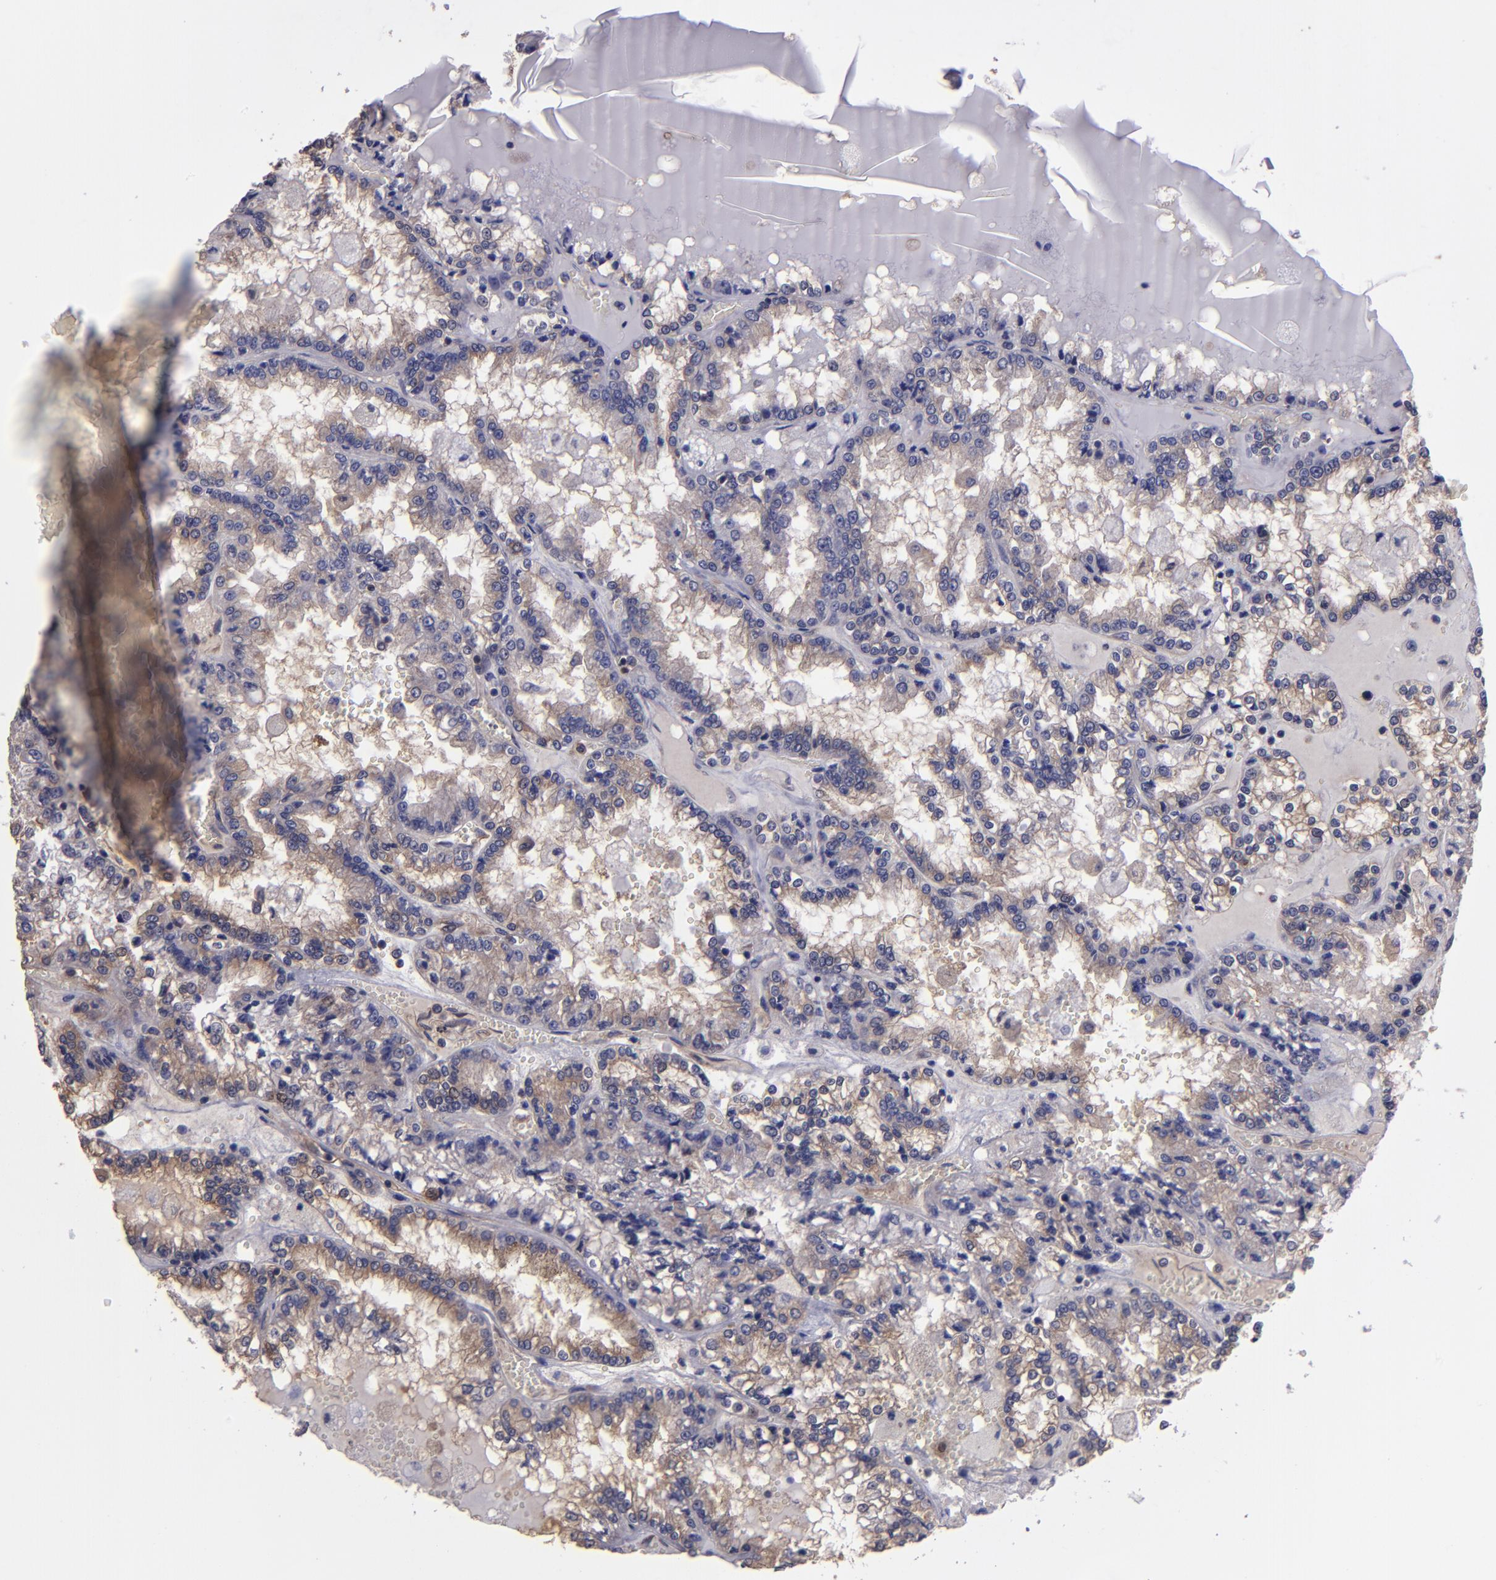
{"staining": {"intensity": "moderate", "quantity": "25%-75%", "location": "cytoplasmic/membranous"}, "tissue": "renal cancer", "cell_type": "Tumor cells", "image_type": "cancer", "snomed": [{"axis": "morphology", "description": "Adenocarcinoma, NOS"}, {"axis": "topography", "description": "Kidney"}], "caption": "Moderate cytoplasmic/membranous staining for a protein is seen in approximately 25%-75% of tumor cells of adenocarcinoma (renal) using immunohistochemistry.", "gene": "CARS1", "patient": {"sex": "female", "age": 56}}